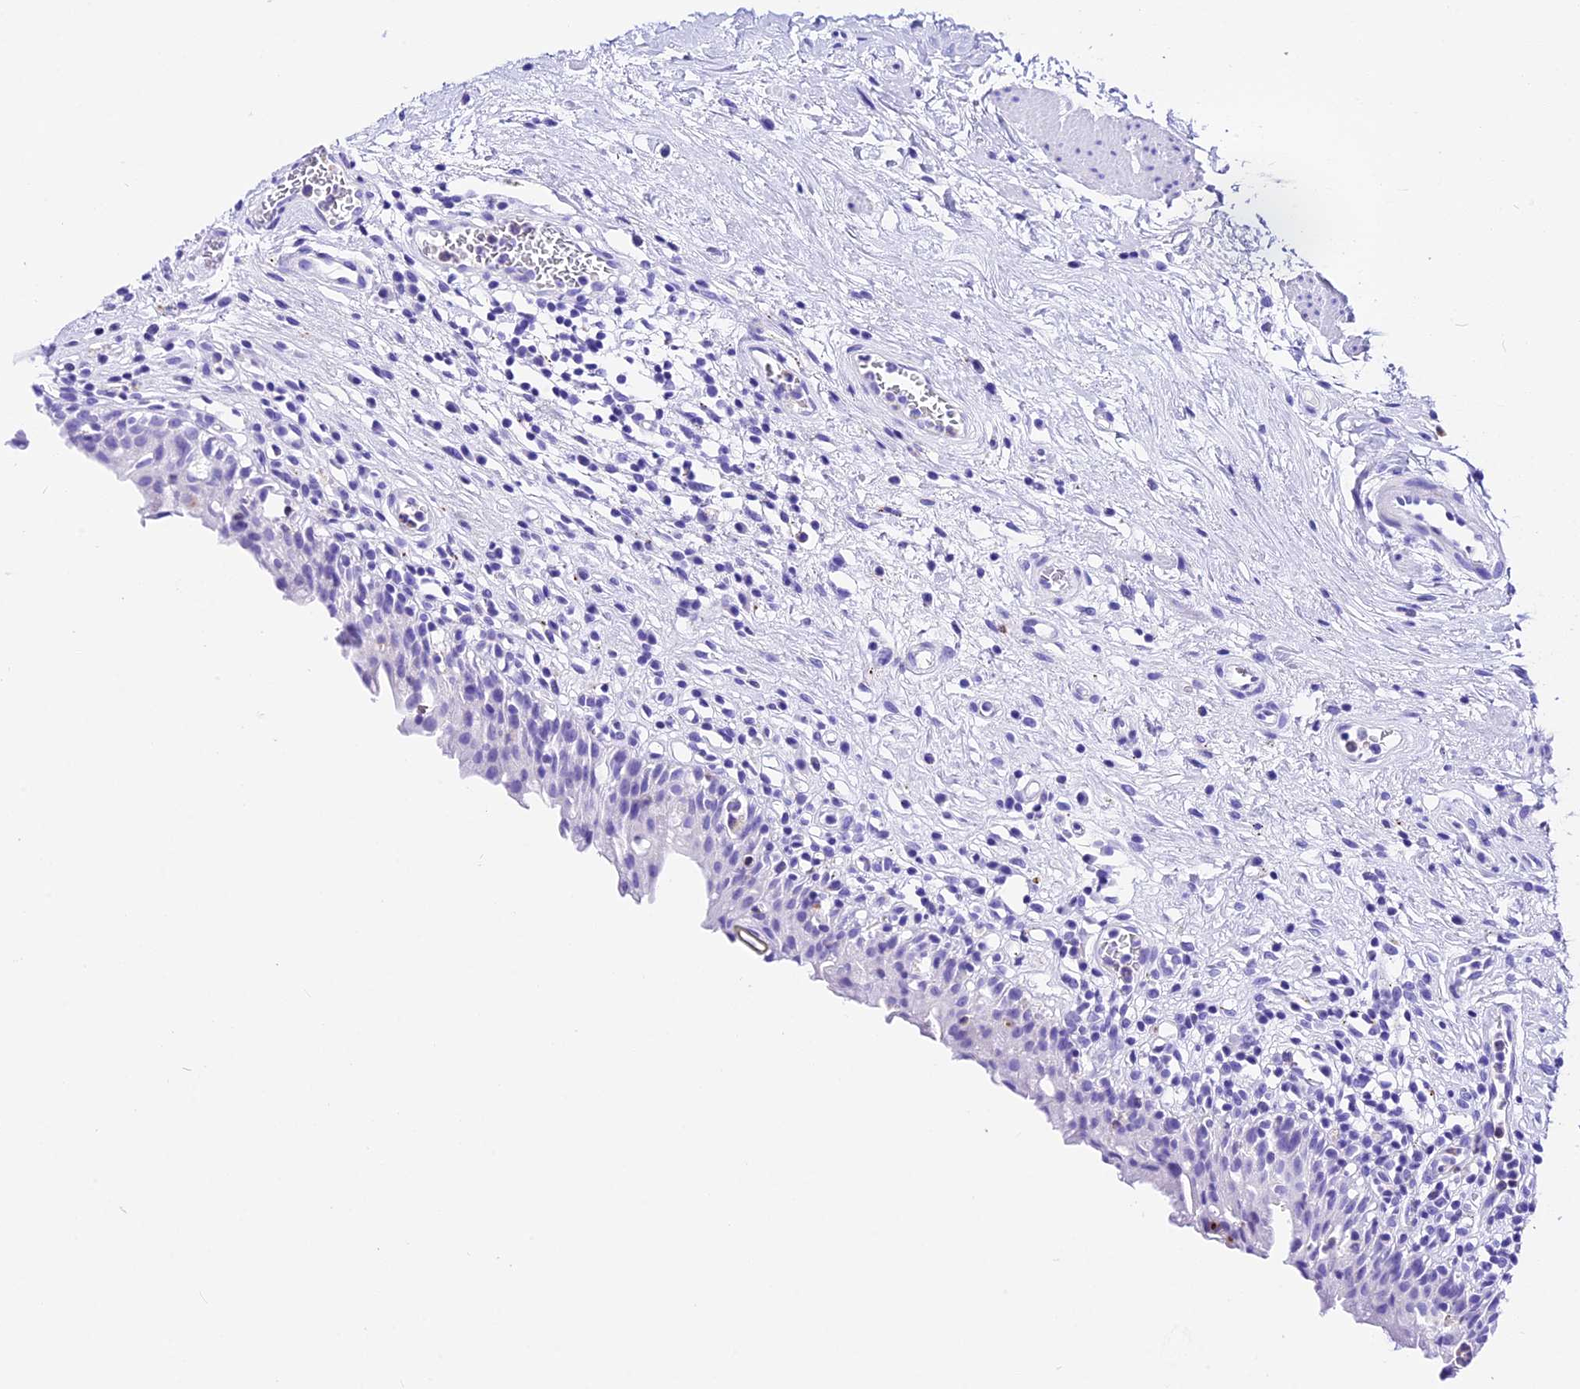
{"staining": {"intensity": "negative", "quantity": "none", "location": "none"}, "tissue": "urinary bladder", "cell_type": "Urothelial cells", "image_type": "normal", "snomed": [{"axis": "morphology", "description": "Normal tissue, NOS"}, {"axis": "morphology", "description": "Inflammation, NOS"}, {"axis": "topography", "description": "Urinary bladder"}], "caption": "IHC of normal human urinary bladder exhibits no expression in urothelial cells. The staining is performed using DAB brown chromogen with nuclei counter-stained in using hematoxylin.", "gene": "PSG11", "patient": {"sex": "male", "age": 63}}